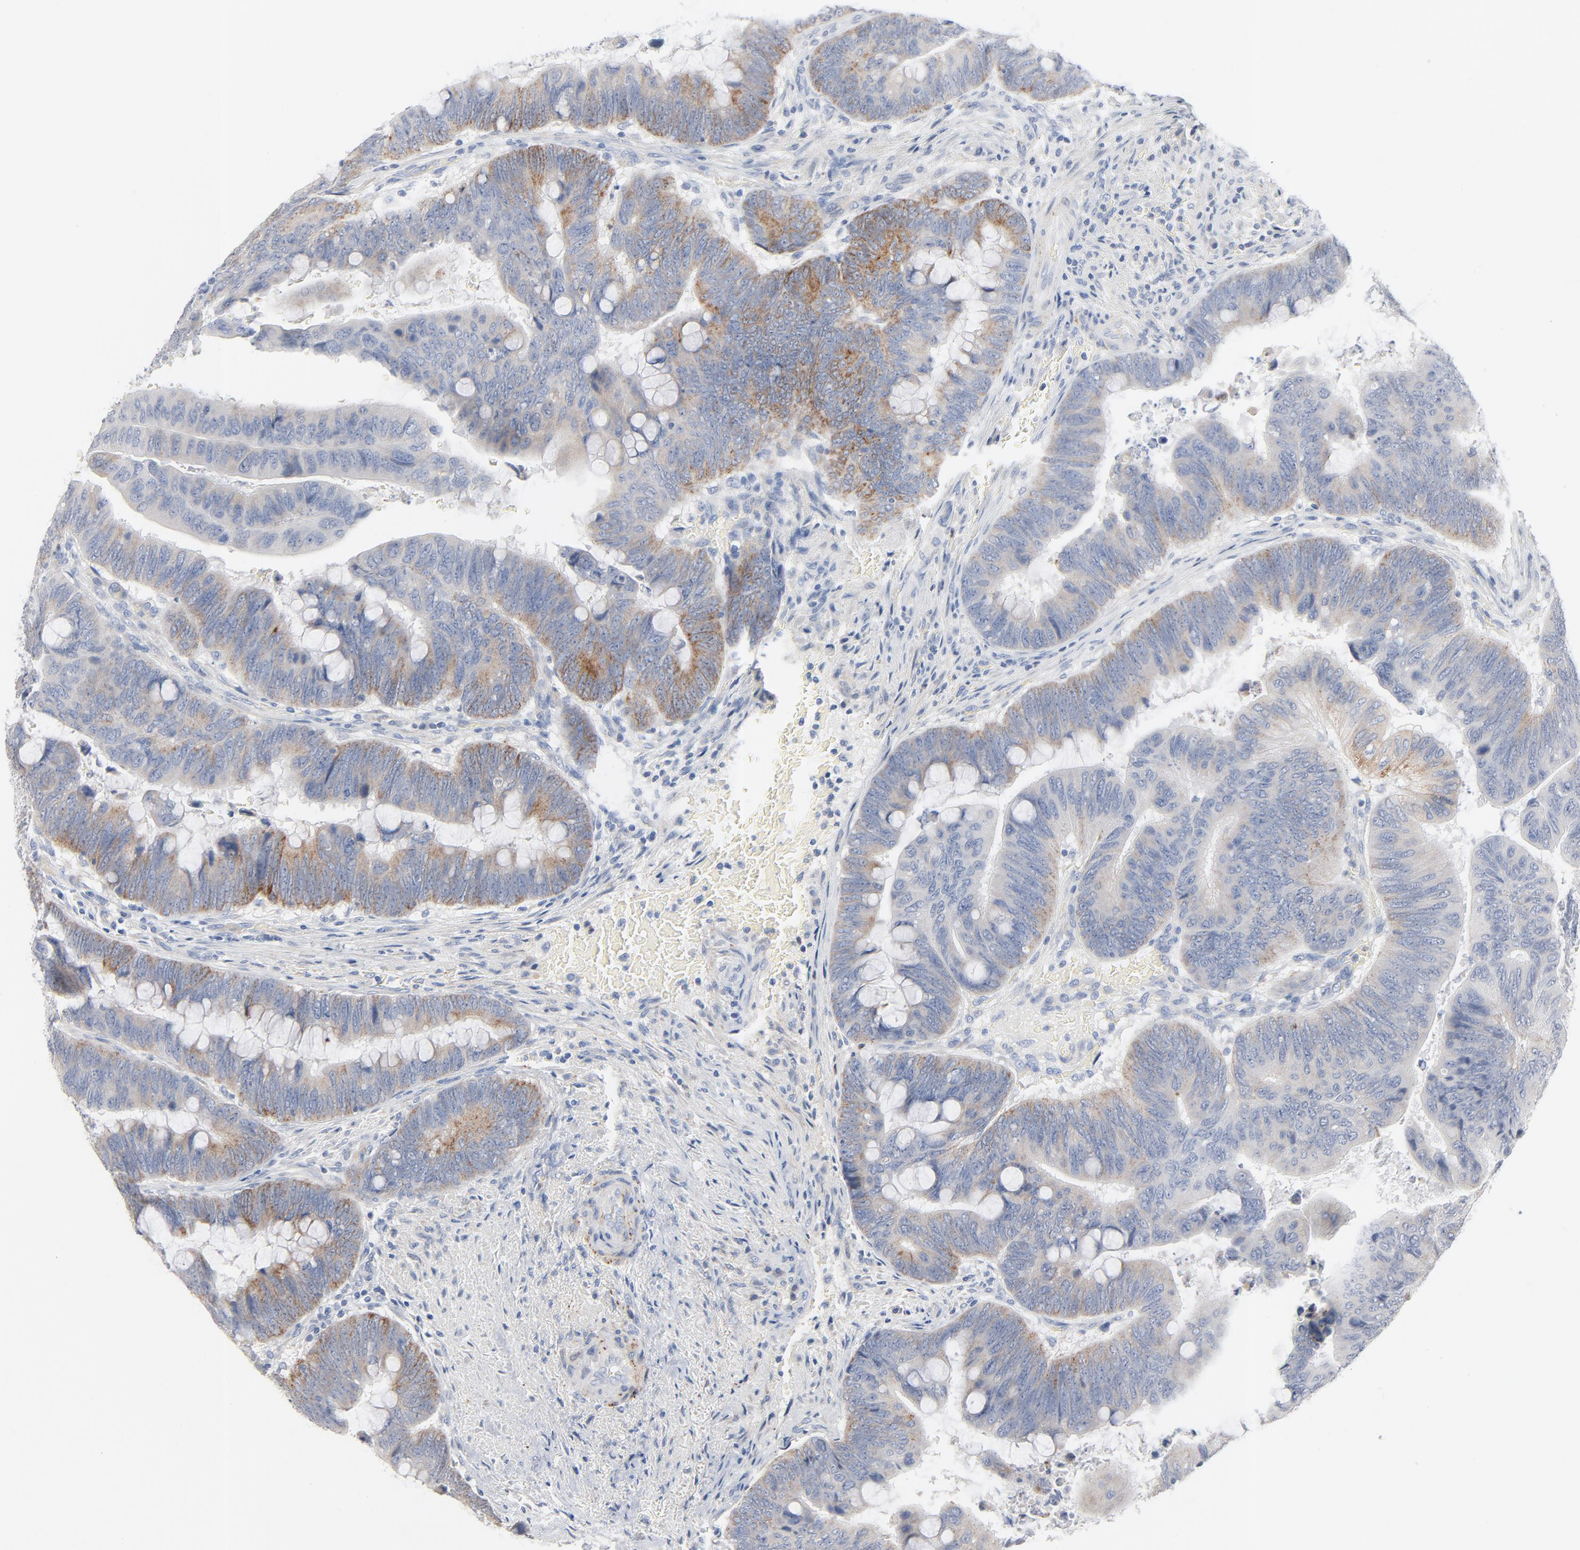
{"staining": {"intensity": "moderate", "quantity": "<25%", "location": "cytoplasmic/membranous"}, "tissue": "colorectal cancer", "cell_type": "Tumor cells", "image_type": "cancer", "snomed": [{"axis": "morphology", "description": "Normal tissue, NOS"}, {"axis": "morphology", "description": "Adenocarcinoma, NOS"}, {"axis": "topography", "description": "Rectum"}], "caption": "Protein analysis of colorectal cancer tissue exhibits moderate cytoplasmic/membranous expression in about <25% of tumor cells.", "gene": "IFT43", "patient": {"sex": "male", "age": 92}}